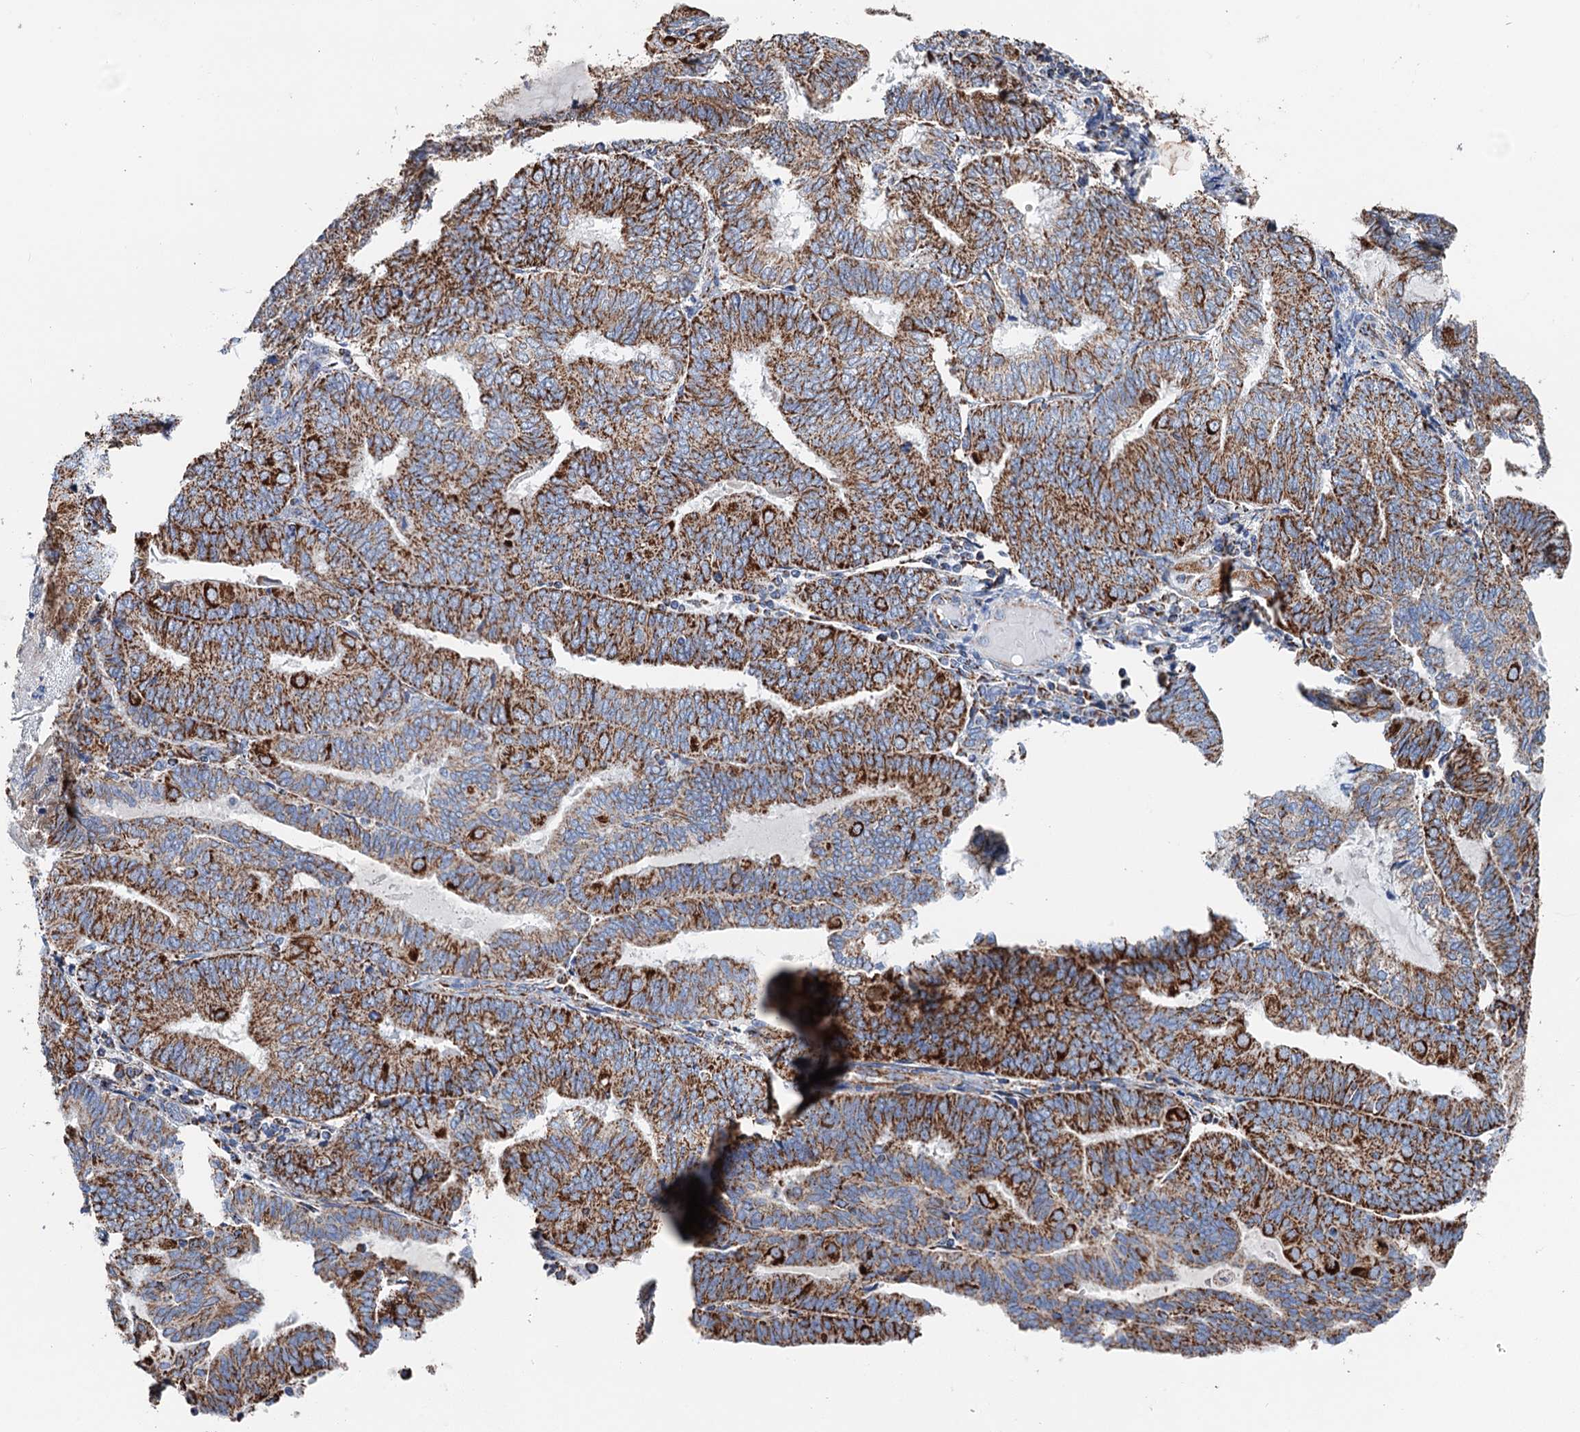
{"staining": {"intensity": "moderate", "quantity": ">75%", "location": "cytoplasmic/membranous"}, "tissue": "endometrial cancer", "cell_type": "Tumor cells", "image_type": "cancer", "snomed": [{"axis": "morphology", "description": "Adenocarcinoma, NOS"}, {"axis": "topography", "description": "Endometrium"}], "caption": "Endometrial adenocarcinoma was stained to show a protein in brown. There is medium levels of moderate cytoplasmic/membranous positivity in approximately >75% of tumor cells.", "gene": "IVD", "patient": {"sex": "female", "age": 81}}